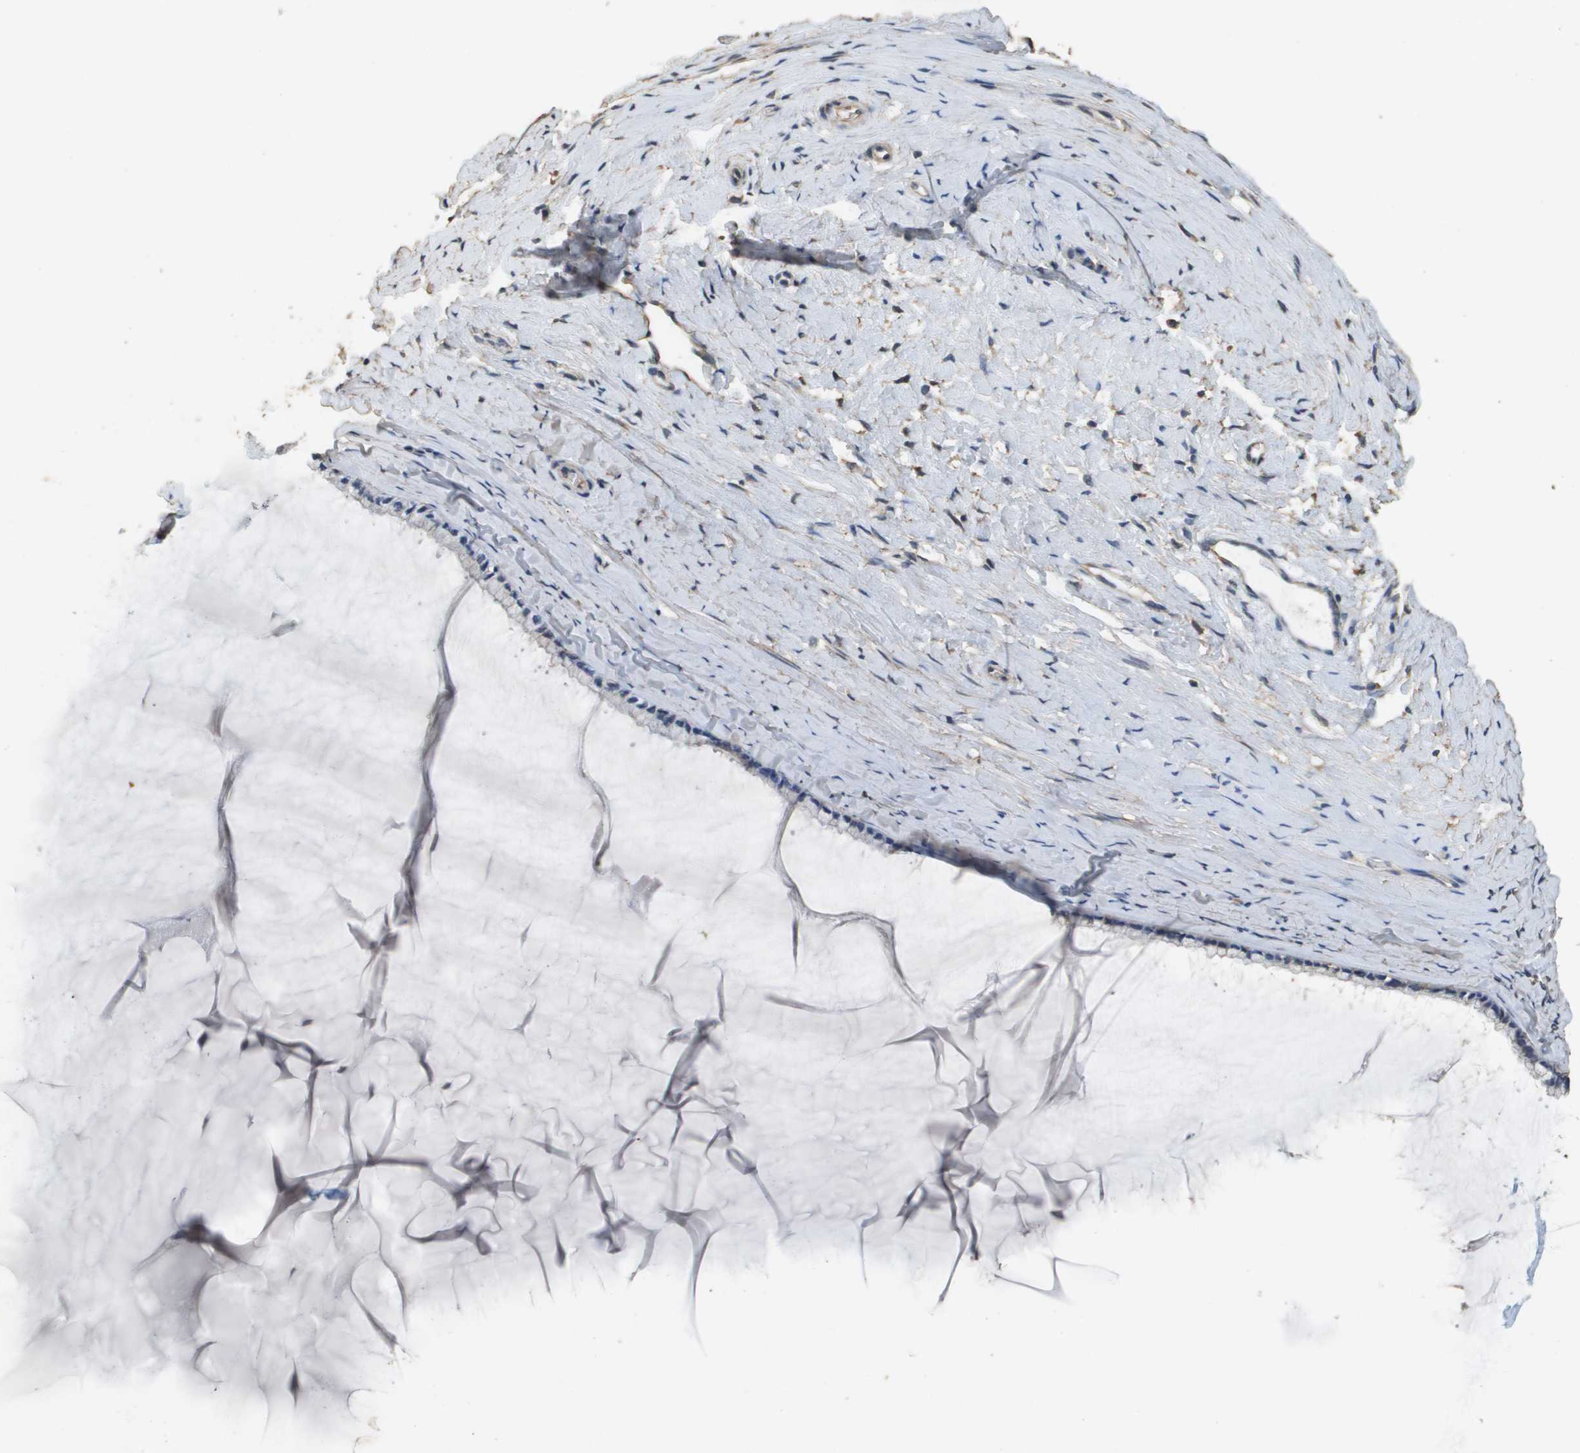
{"staining": {"intensity": "negative", "quantity": "none", "location": "none"}, "tissue": "cervix", "cell_type": "Glandular cells", "image_type": "normal", "snomed": [{"axis": "morphology", "description": "Normal tissue, NOS"}, {"axis": "topography", "description": "Cervix"}], "caption": "The image exhibits no significant positivity in glandular cells of cervix.", "gene": "RAB6B", "patient": {"sex": "female", "age": 39}}